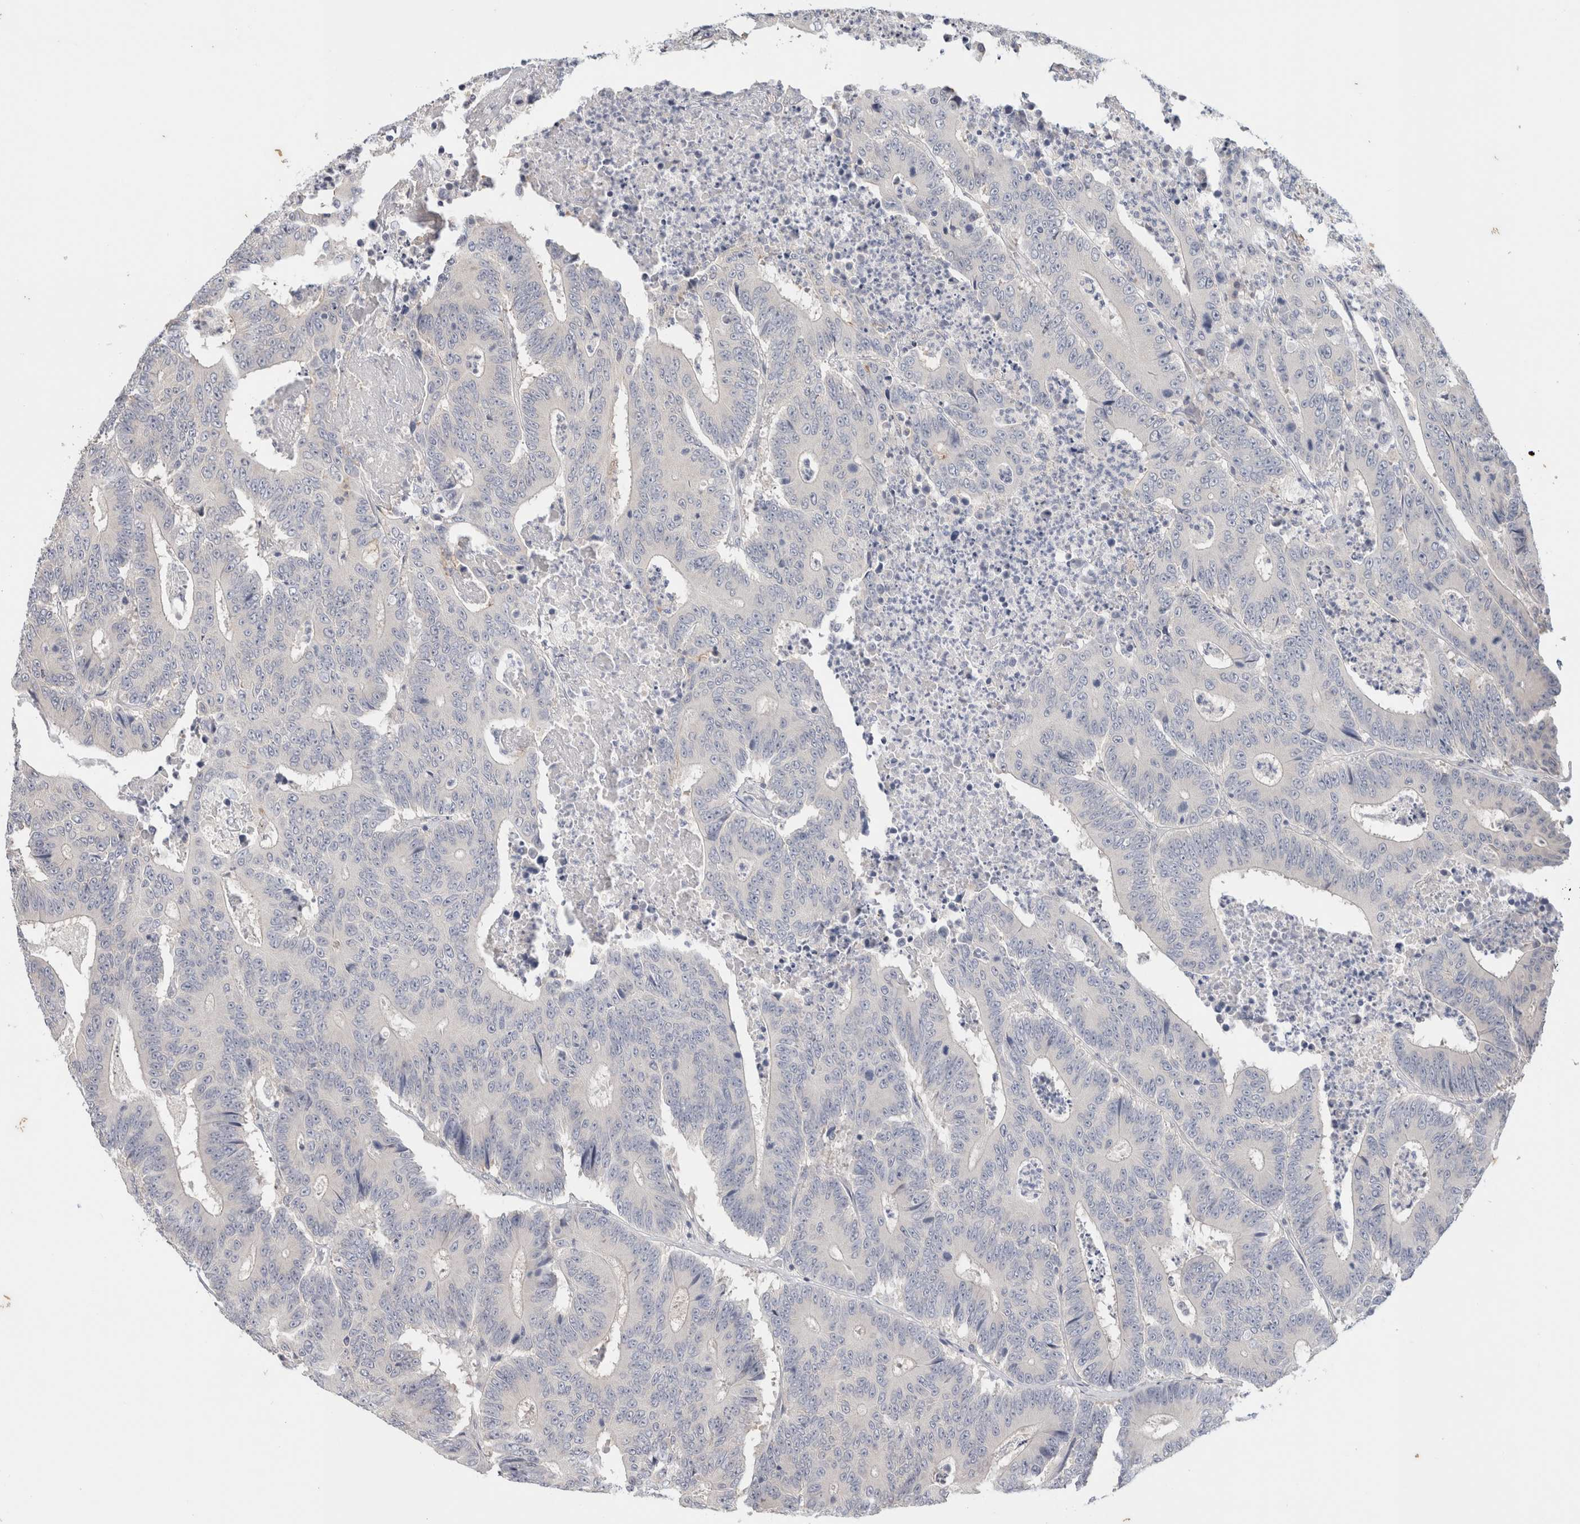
{"staining": {"intensity": "negative", "quantity": "none", "location": "none"}, "tissue": "colorectal cancer", "cell_type": "Tumor cells", "image_type": "cancer", "snomed": [{"axis": "morphology", "description": "Adenocarcinoma, NOS"}, {"axis": "topography", "description": "Colon"}], "caption": "Immunohistochemistry (IHC) histopathology image of neoplastic tissue: human colorectal cancer (adenocarcinoma) stained with DAB (3,3'-diaminobenzidine) demonstrates no significant protein positivity in tumor cells. The staining was performed using DAB (3,3'-diaminobenzidine) to visualize the protein expression in brown, while the nuclei were stained in blue with hematoxylin (Magnification: 20x).", "gene": "SPRTN", "patient": {"sex": "male", "age": 83}}